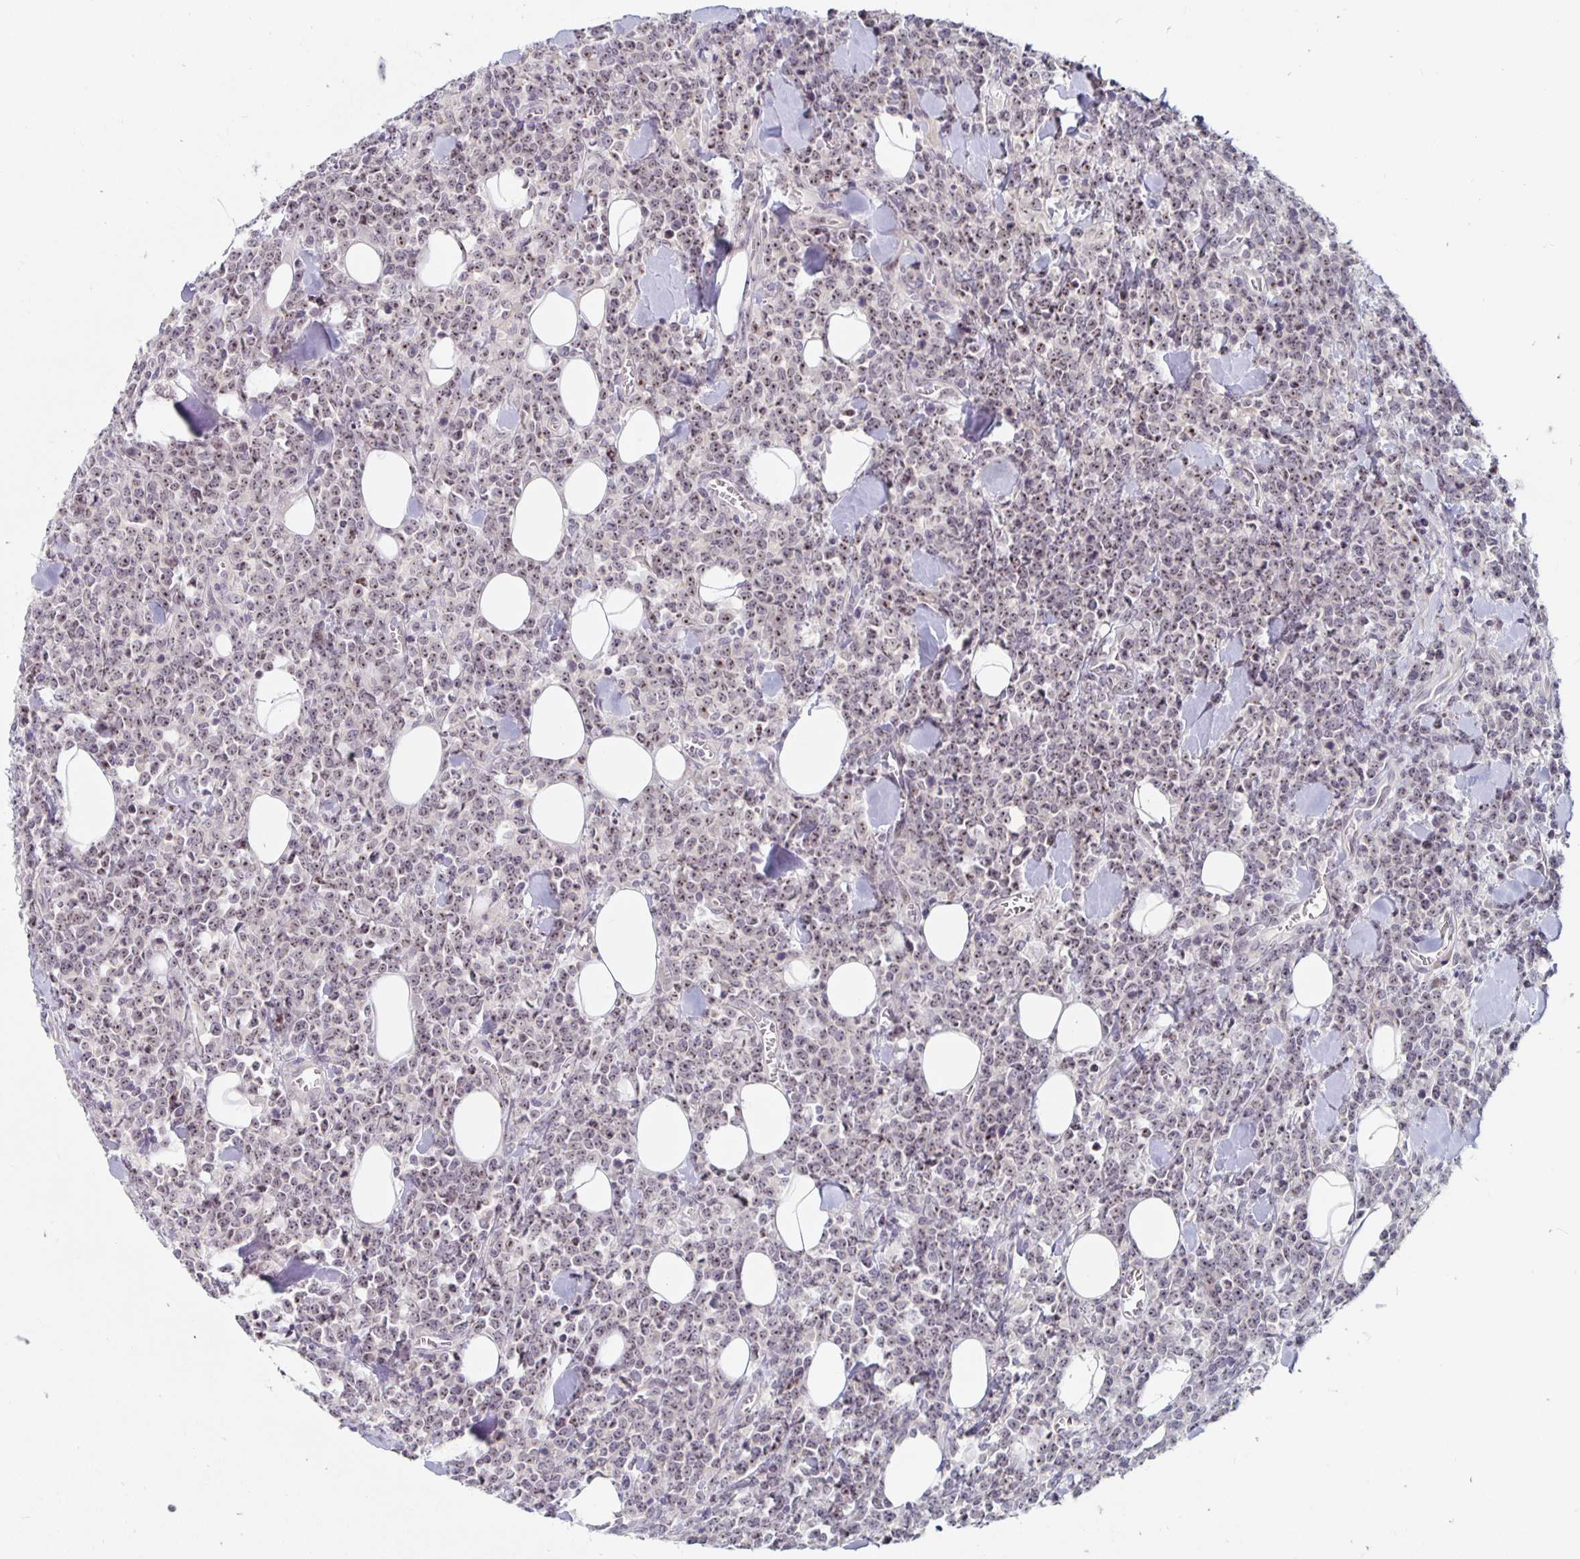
{"staining": {"intensity": "weak", "quantity": "25%-75%", "location": "nuclear"}, "tissue": "lymphoma", "cell_type": "Tumor cells", "image_type": "cancer", "snomed": [{"axis": "morphology", "description": "Malignant lymphoma, non-Hodgkin's type, High grade"}, {"axis": "topography", "description": "Small intestine"}], "caption": "A histopathology image of lymphoma stained for a protein exhibits weak nuclear brown staining in tumor cells.", "gene": "NUP85", "patient": {"sex": "female", "age": 56}}